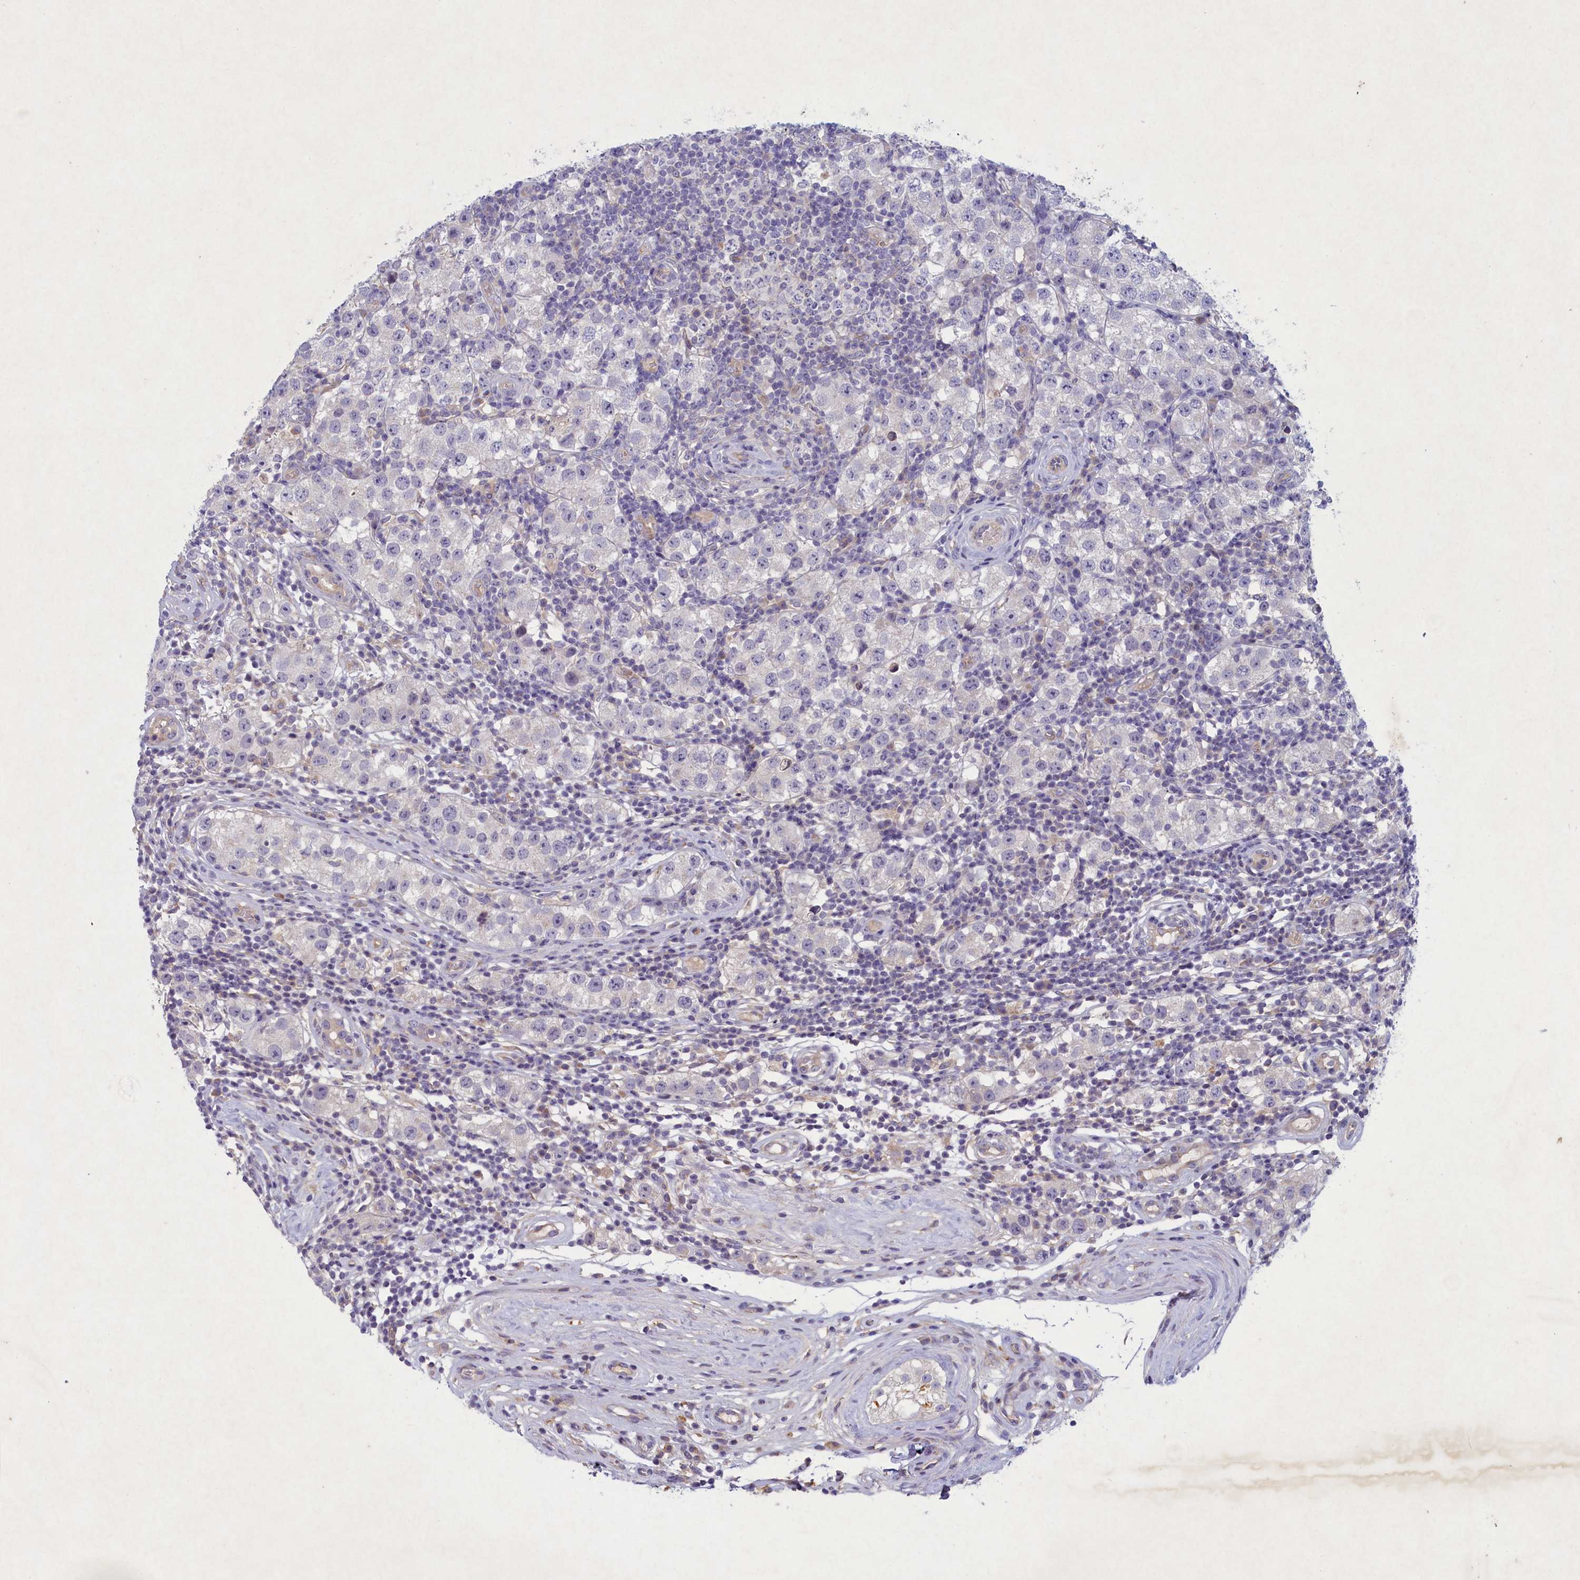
{"staining": {"intensity": "negative", "quantity": "none", "location": "none"}, "tissue": "testis cancer", "cell_type": "Tumor cells", "image_type": "cancer", "snomed": [{"axis": "morphology", "description": "Seminoma, NOS"}, {"axis": "topography", "description": "Testis"}], "caption": "High power microscopy photomicrograph of an immunohistochemistry (IHC) image of testis seminoma, revealing no significant staining in tumor cells. (Brightfield microscopy of DAB (3,3'-diaminobenzidine) IHC at high magnification).", "gene": "PLEKHG6", "patient": {"sex": "male", "age": 34}}